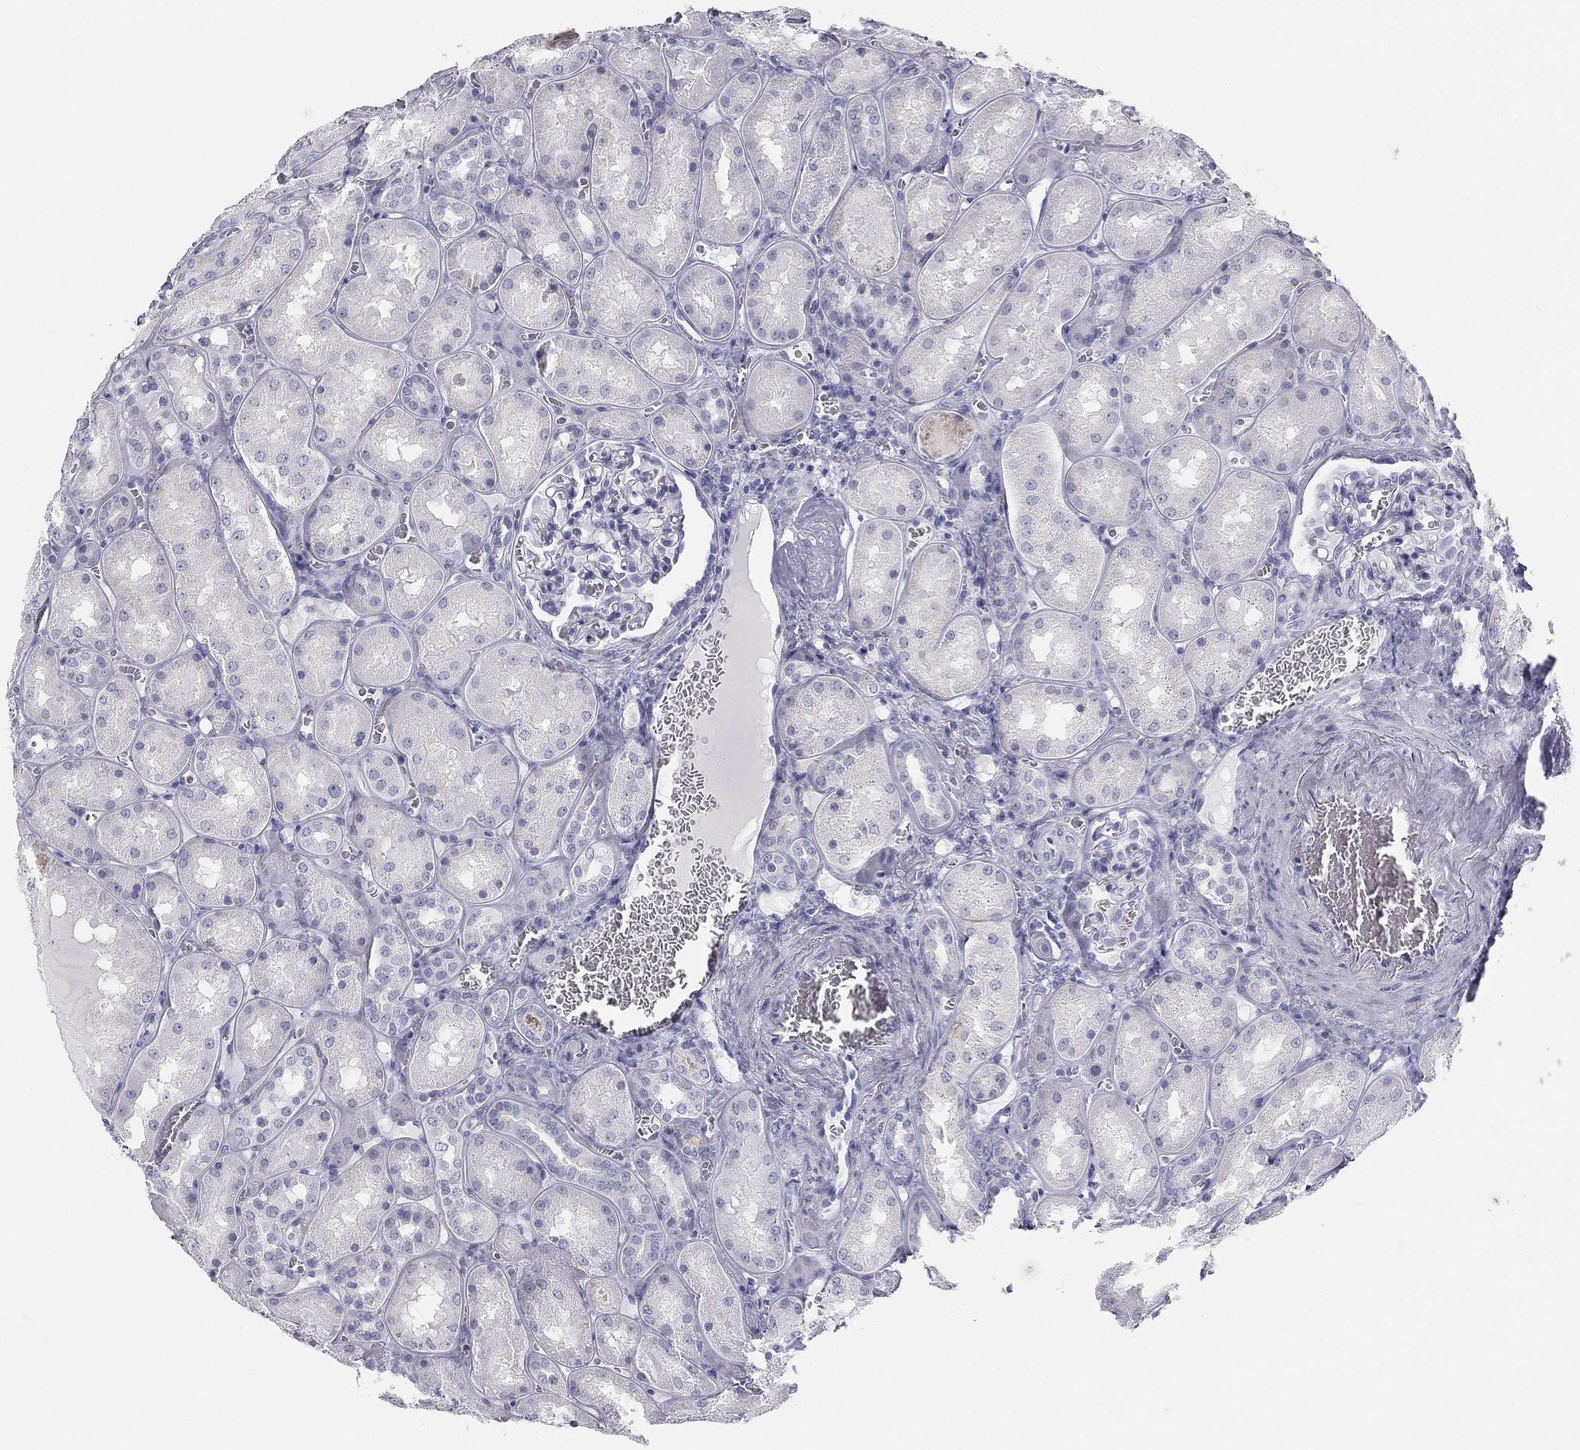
{"staining": {"intensity": "negative", "quantity": "none", "location": "none"}, "tissue": "kidney", "cell_type": "Cells in glomeruli", "image_type": "normal", "snomed": [{"axis": "morphology", "description": "Normal tissue, NOS"}, {"axis": "topography", "description": "Kidney"}], "caption": "Cells in glomeruli show no significant staining in benign kidney.", "gene": "SULT2B1", "patient": {"sex": "male", "age": 73}}